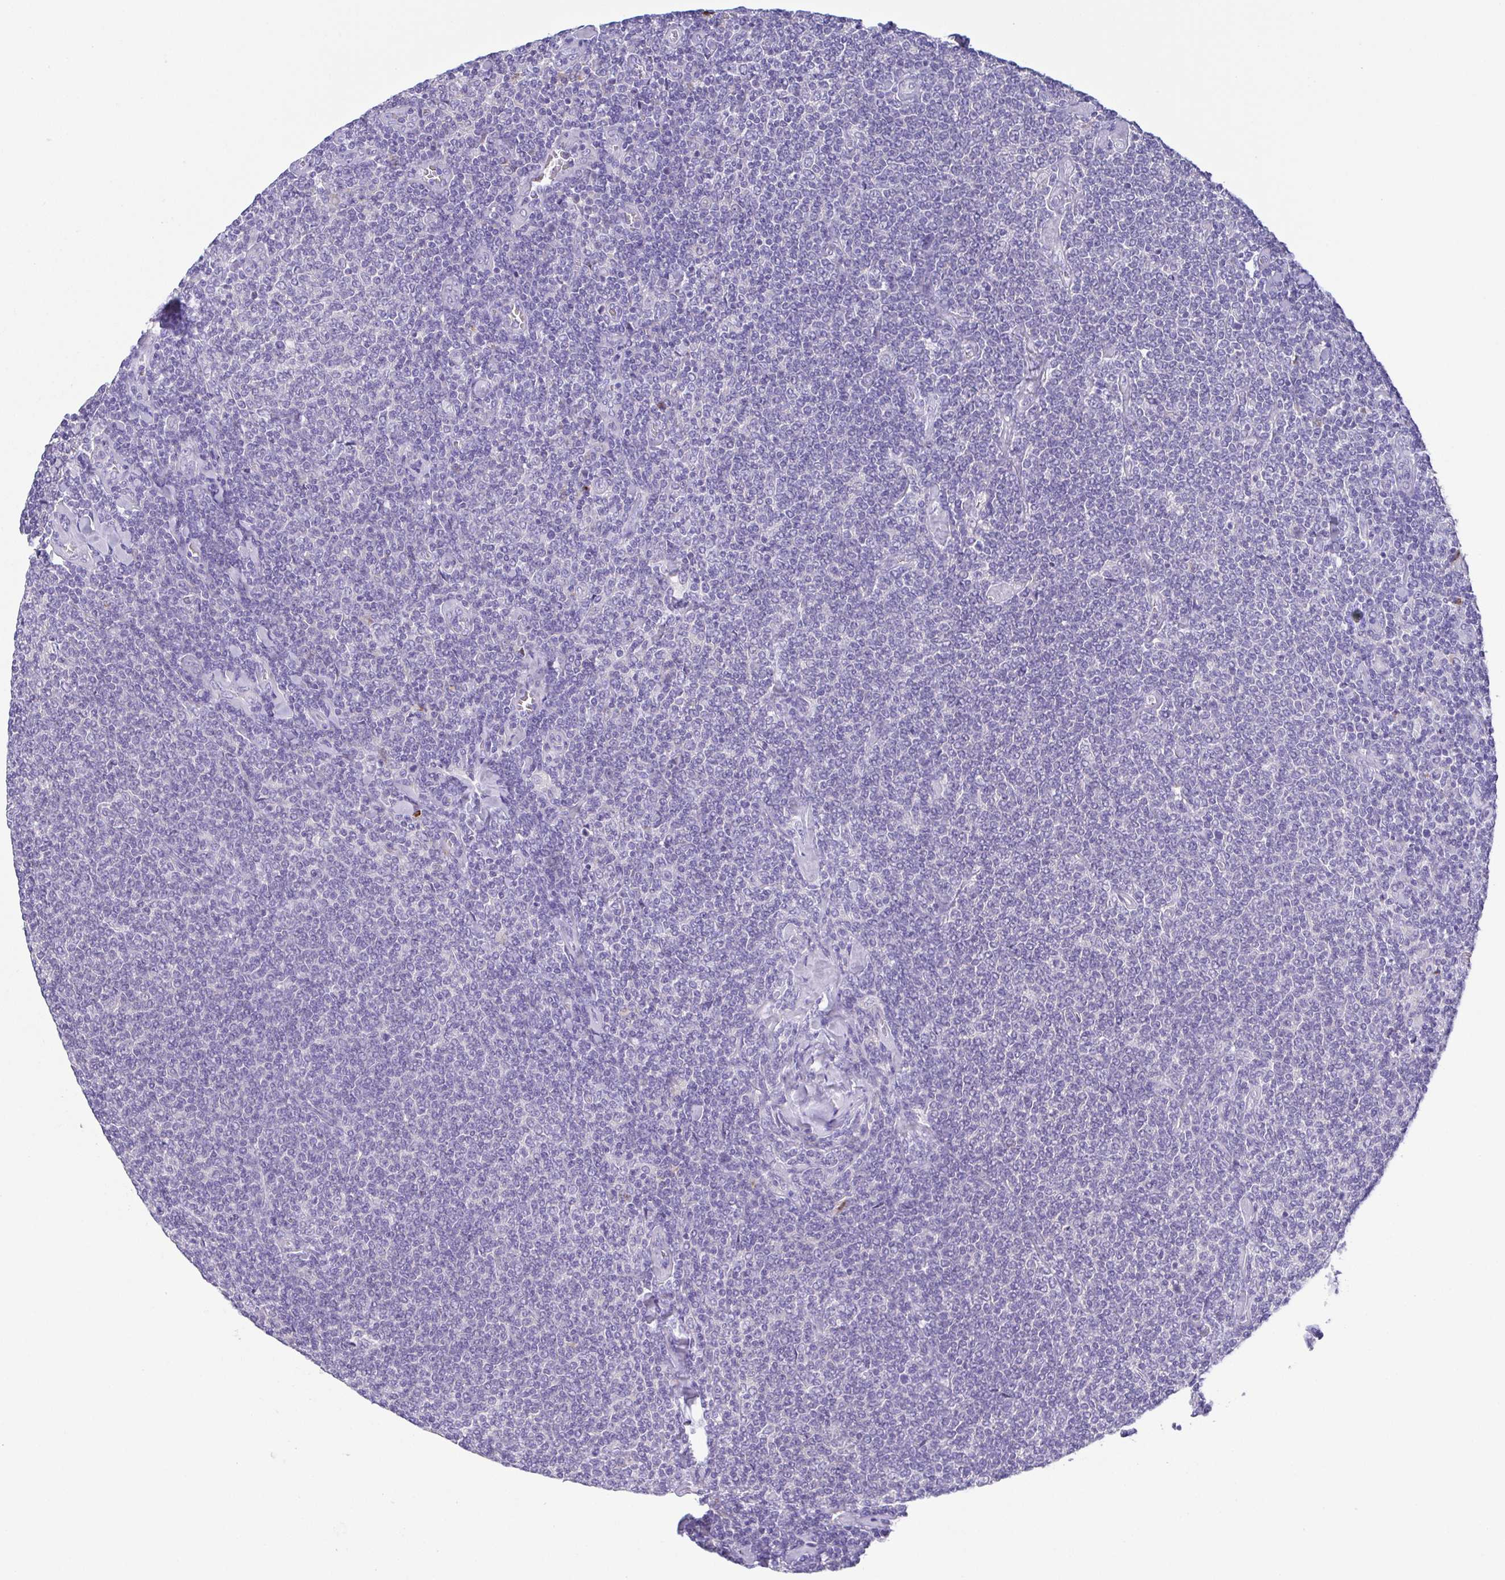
{"staining": {"intensity": "negative", "quantity": "none", "location": "none"}, "tissue": "lymphoma", "cell_type": "Tumor cells", "image_type": "cancer", "snomed": [{"axis": "morphology", "description": "Malignant lymphoma, non-Hodgkin's type, Low grade"}, {"axis": "topography", "description": "Lymph node"}], "caption": "Histopathology image shows no significant protein positivity in tumor cells of low-grade malignant lymphoma, non-Hodgkin's type.", "gene": "PKDREJ", "patient": {"sex": "male", "age": 52}}